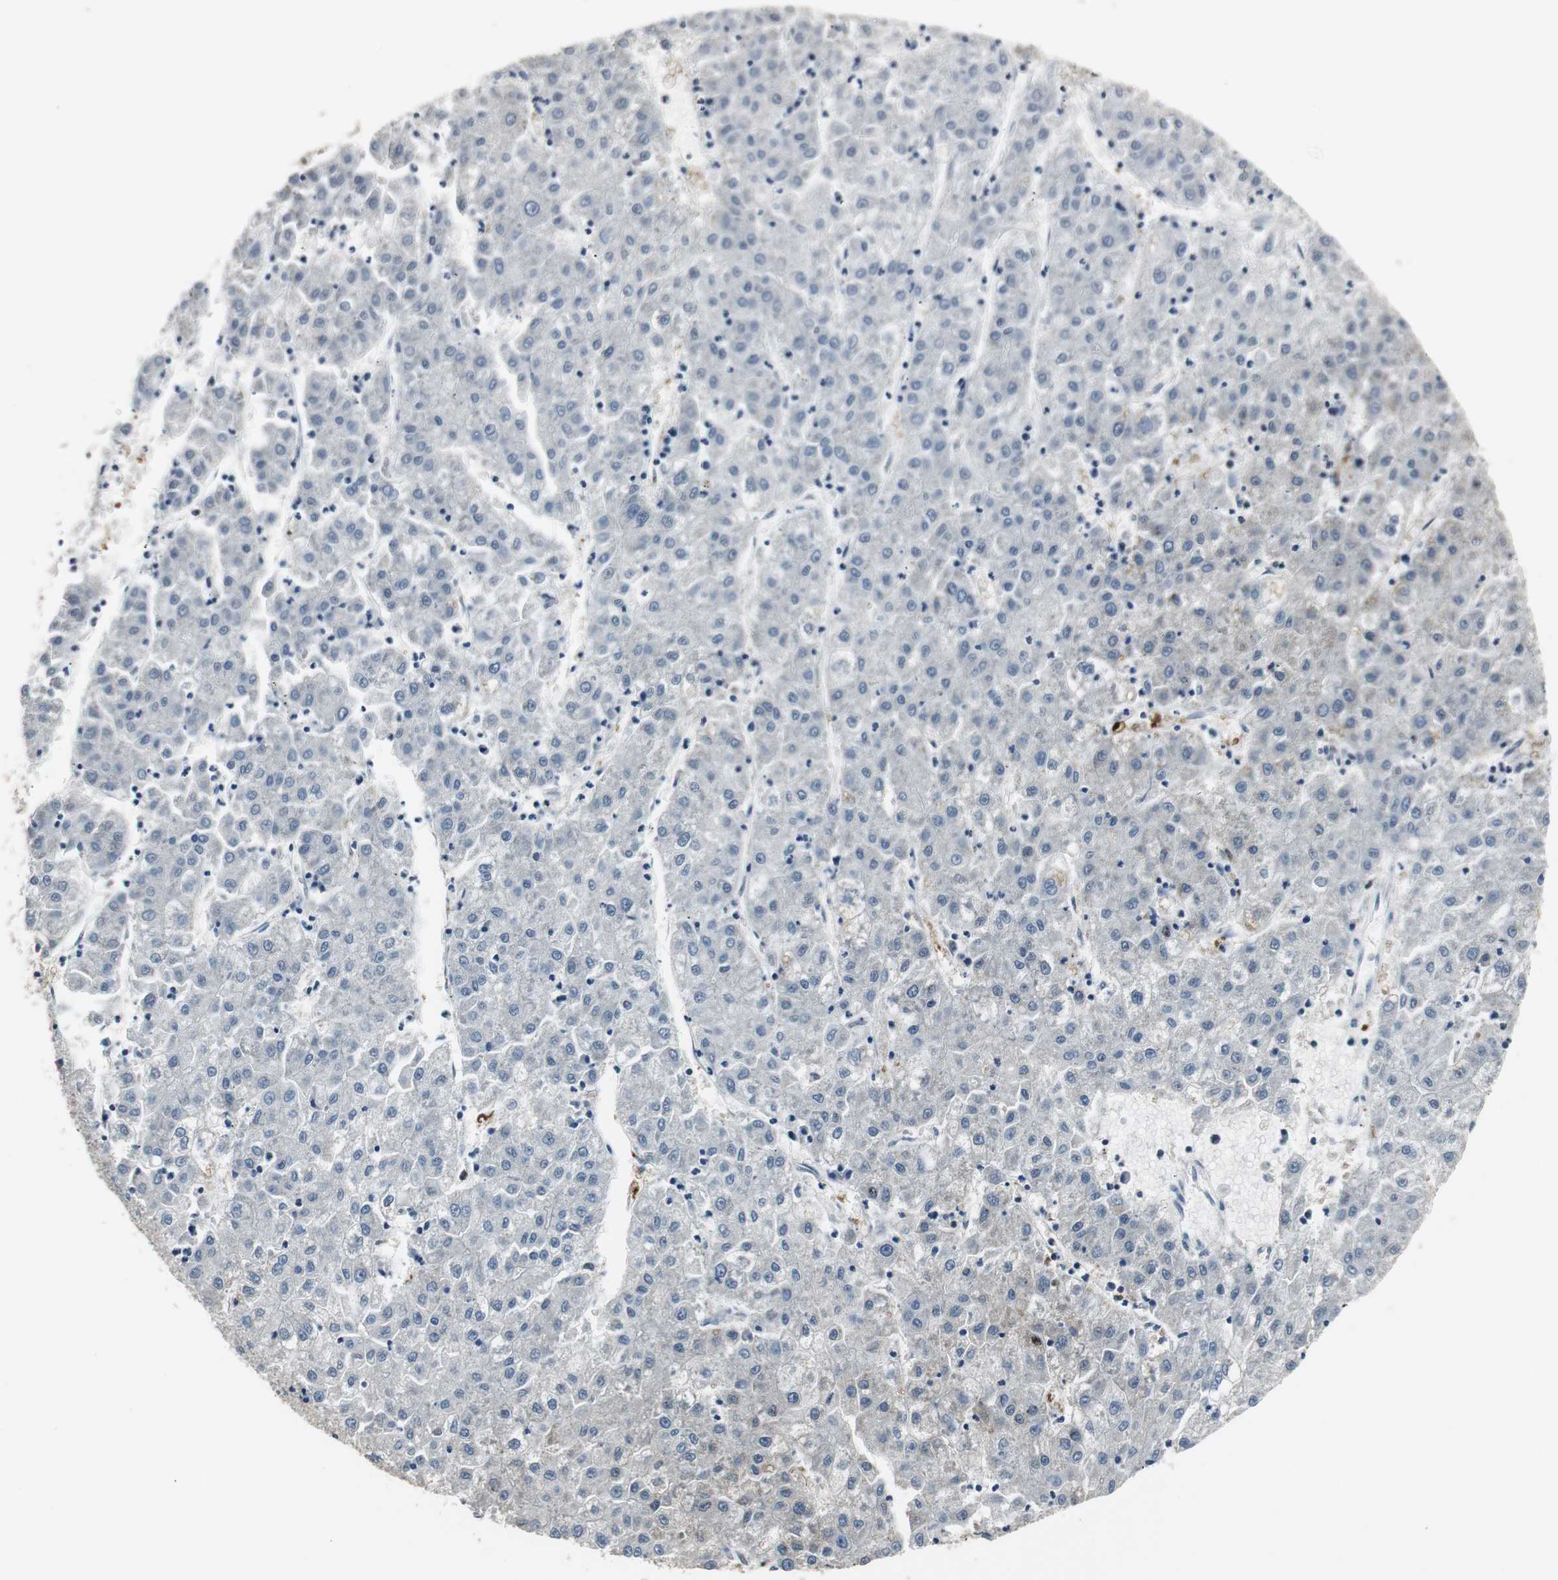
{"staining": {"intensity": "moderate", "quantity": "25%-75%", "location": "cytoplasmic/membranous"}, "tissue": "liver cancer", "cell_type": "Tumor cells", "image_type": "cancer", "snomed": [{"axis": "morphology", "description": "Carcinoma, Hepatocellular, NOS"}, {"axis": "topography", "description": "Liver"}], "caption": "A brown stain labels moderate cytoplasmic/membranous expression of a protein in human liver cancer (hepatocellular carcinoma) tumor cells.", "gene": "PLIN3", "patient": {"sex": "male", "age": 72}}